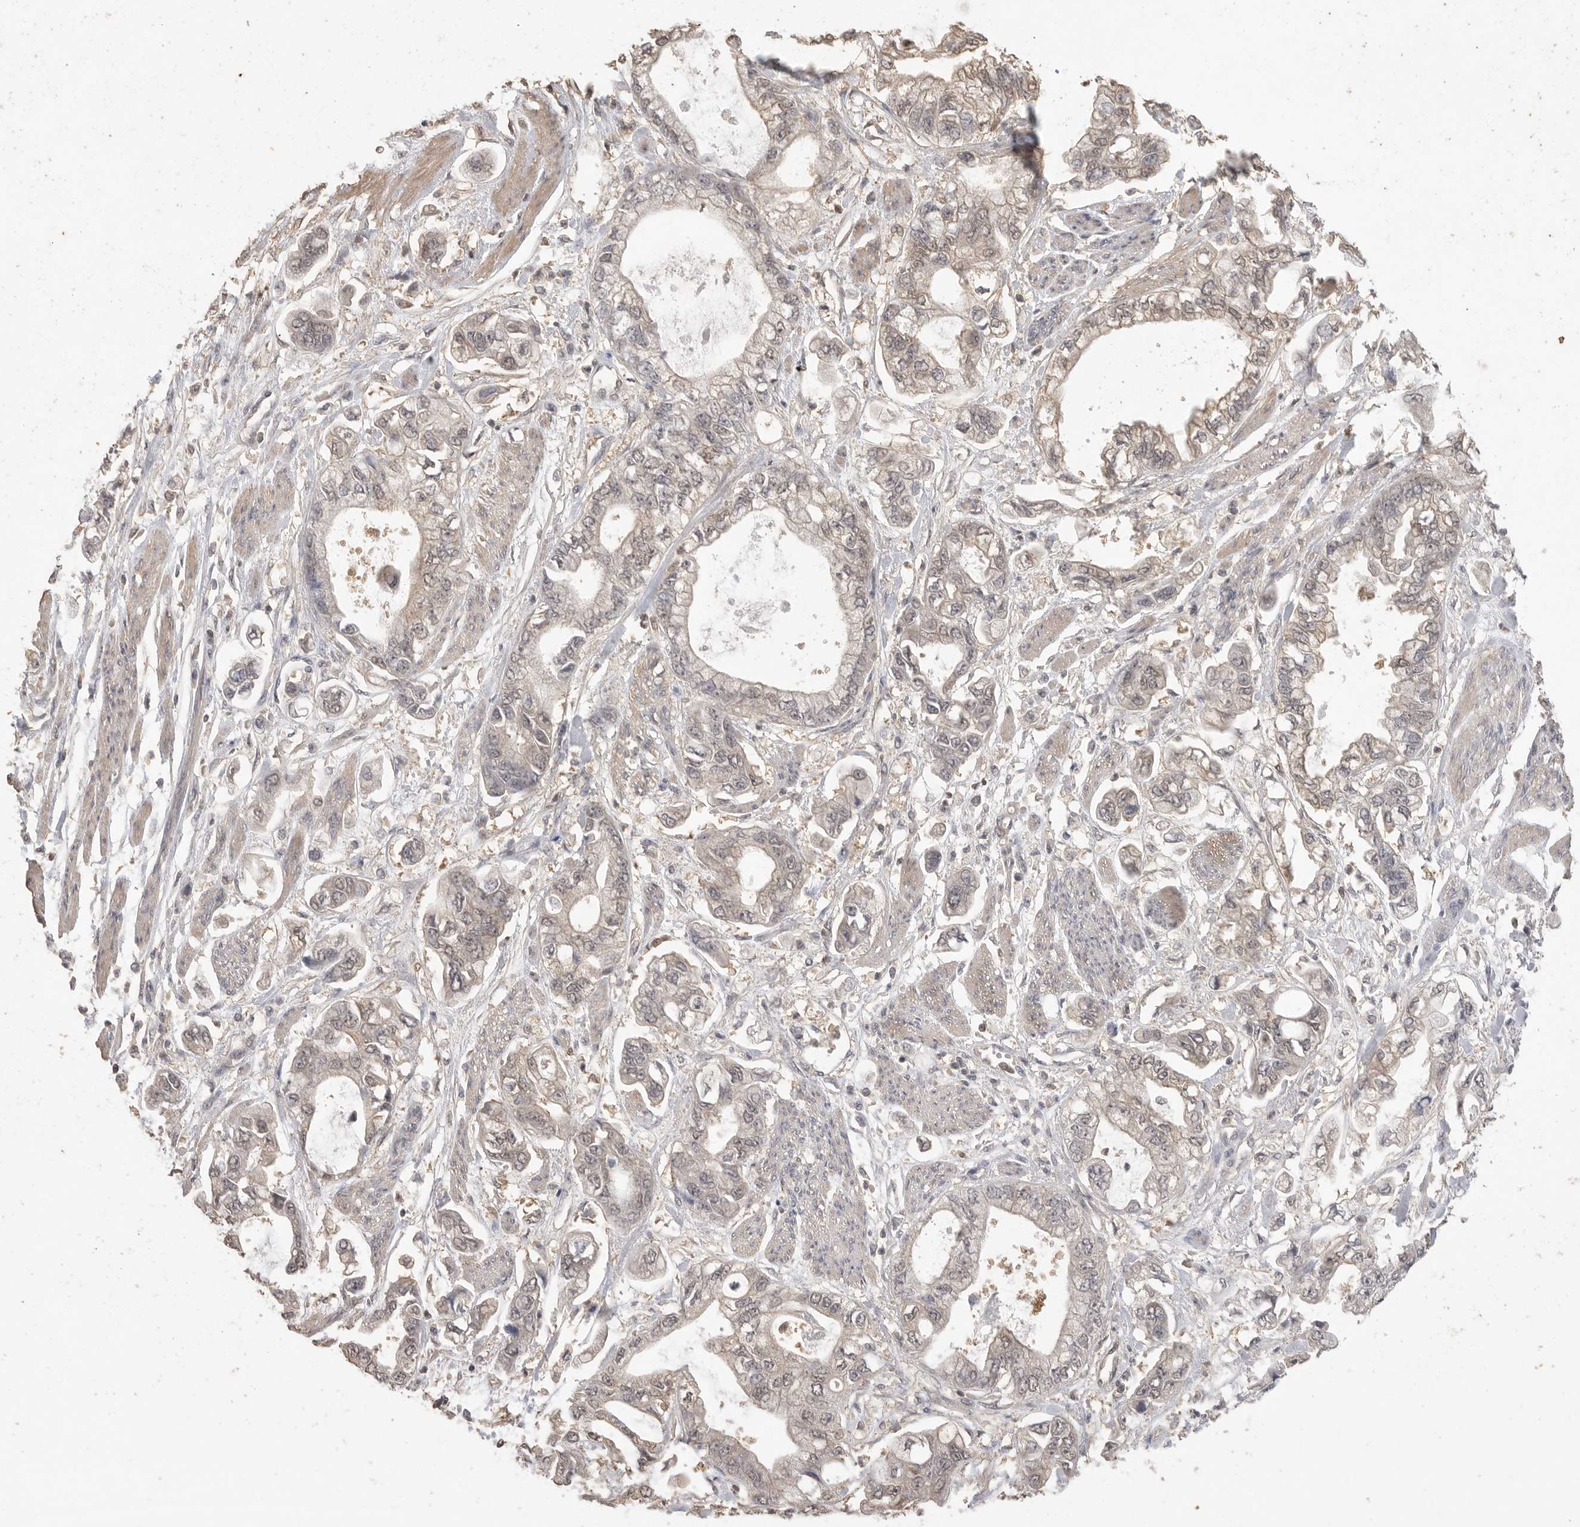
{"staining": {"intensity": "weak", "quantity": "<25%", "location": "nuclear"}, "tissue": "stomach cancer", "cell_type": "Tumor cells", "image_type": "cancer", "snomed": [{"axis": "morphology", "description": "Normal tissue, NOS"}, {"axis": "morphology", "description": "Adenocarcinoma, NOS"}, {"axis": "topography", "description": "Stomach"}], "caption": "A photomicrograph of human stomach cancer is negative for staining in tumor cells.", "gene": "MAP2K1", "patient": {"sex": "male", "age": 62}}